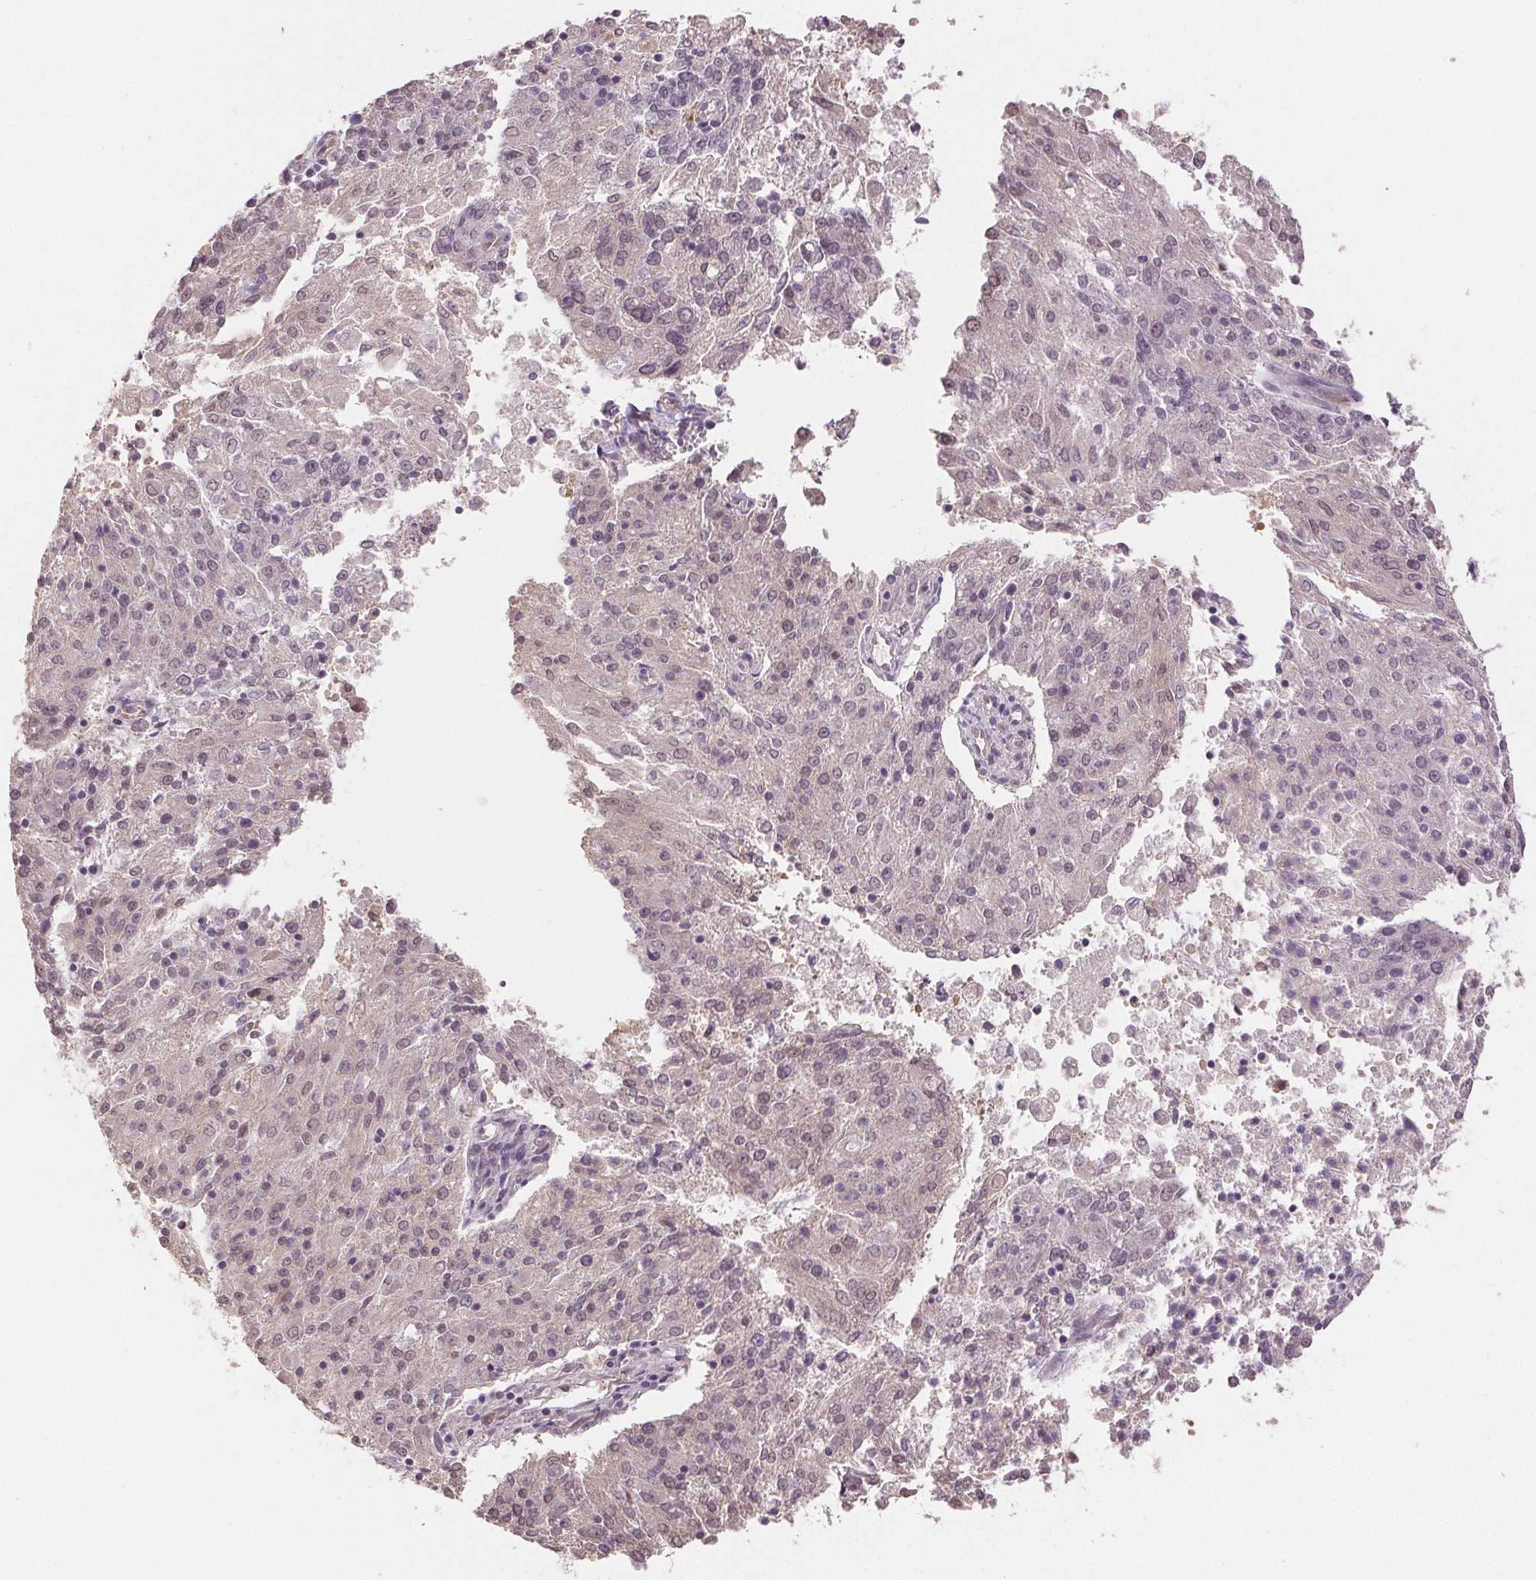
{"staining": {"intensity": "weak", "quantity": "<25%", "location": "nuclear"}, "tissue": "endometrial cancer", "cell_type": "Tumor cells", "image_type": "cancer", "snomed": [{"axis": "morphology", "description": "Adenocarcinoma, NOS"}, {"axis": "topography", "description": "Endometrium"}], "caption": "There is no significant staining in tumor cells of adenocarcinoma (endometrial).", "gene": "PLCB1", "patient": {"sex": "female", "age": 82}}